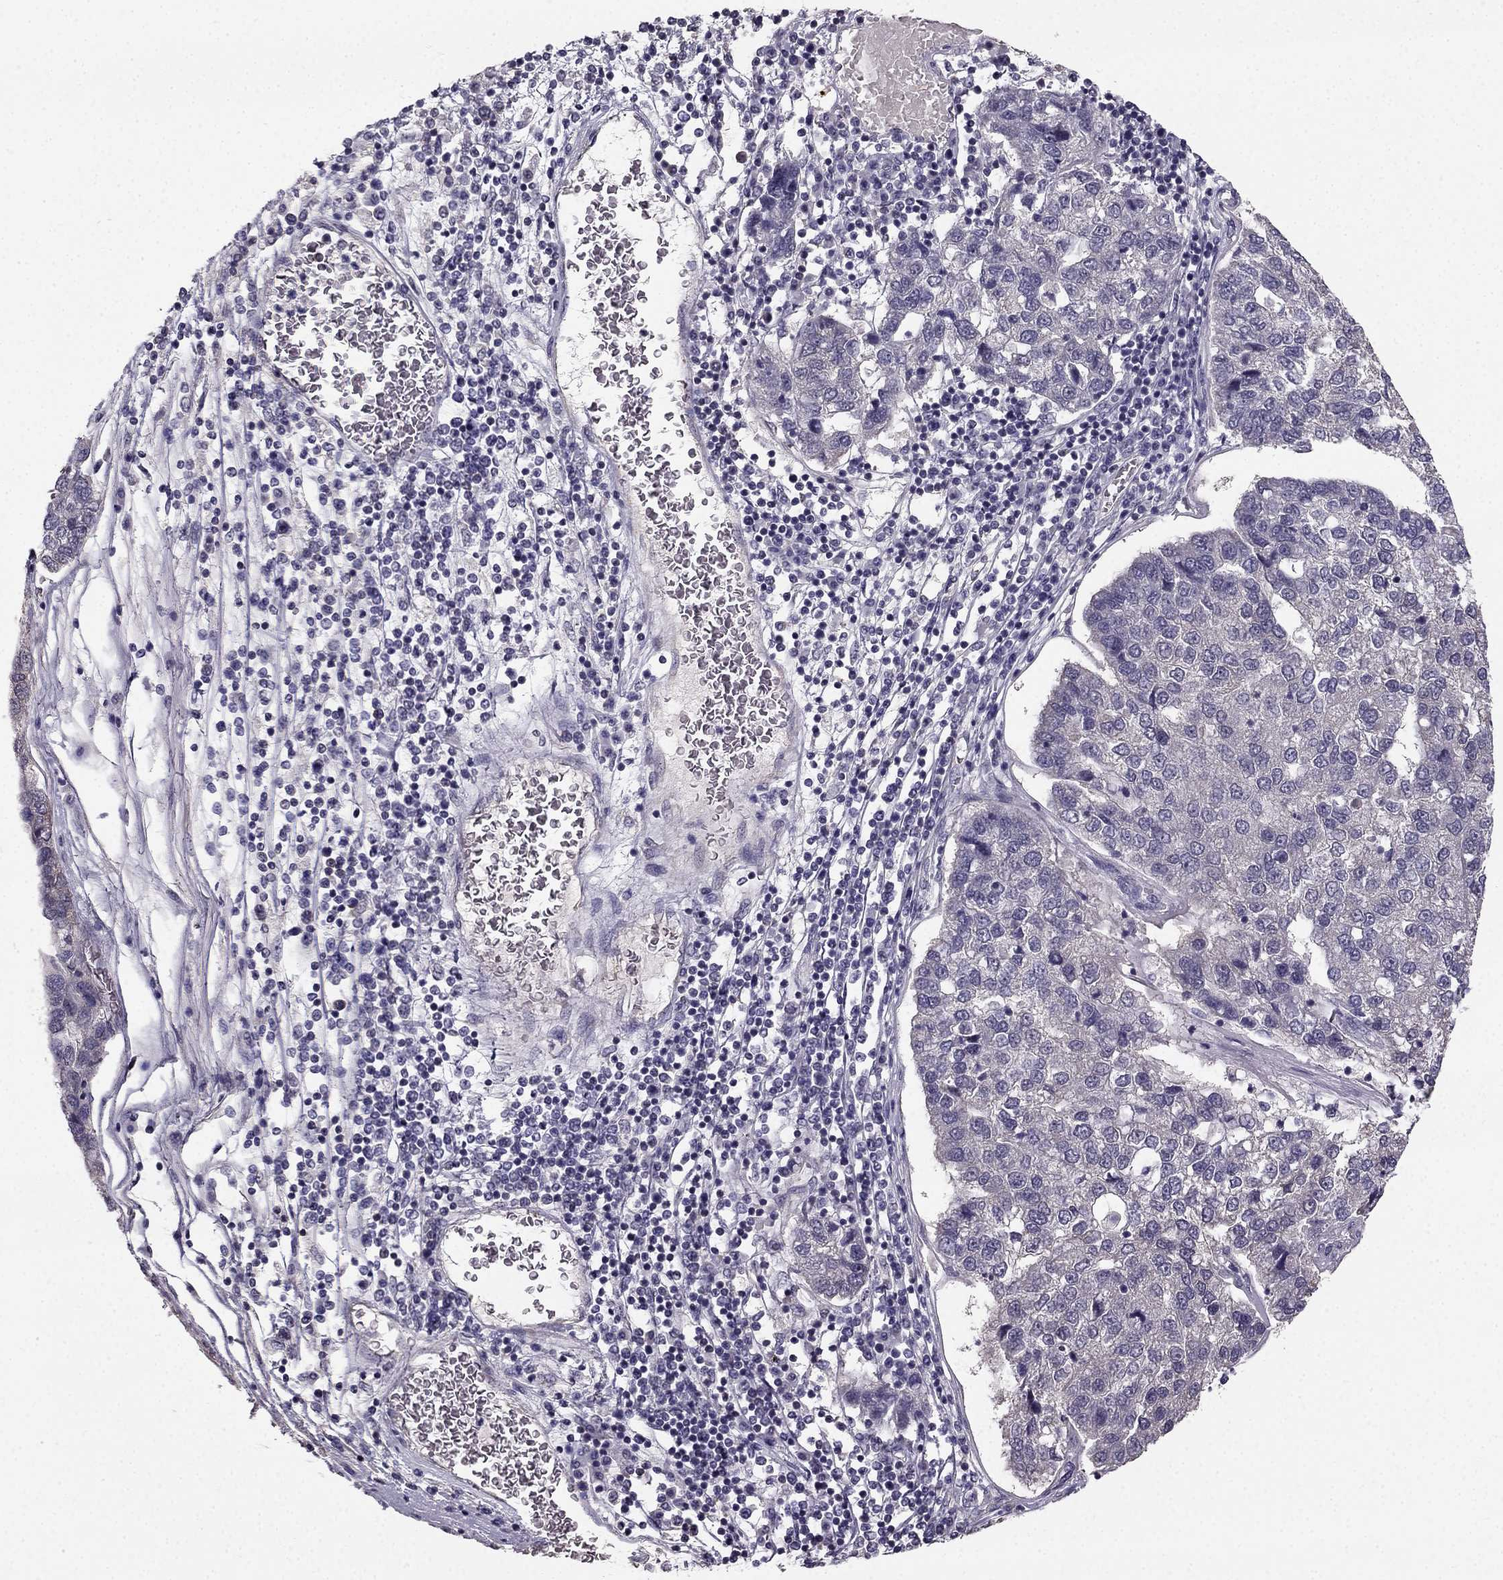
{"staining": {"intensity": "negative", "quantity": "none", "location": "none"}, "tissue": "pancreatic cancer", "cell_type": "Tumor cells", "image_type": "cancer", "snomed": [{"axis": "morphology", "description": "Adenocarcinoma, NOS"}, {"axis": "topography", "description": "Pancreas"}], "caption": "IHC histopathology image of neoplastic tissue: adenocarcinoma (pancreatic) stained with DAB (3,3'-diaminobenzidine) reveals no significant protein positivity in tumor cells.", "gene": "TSPYL5", "patient": {"sex": "female", "age": 61}}